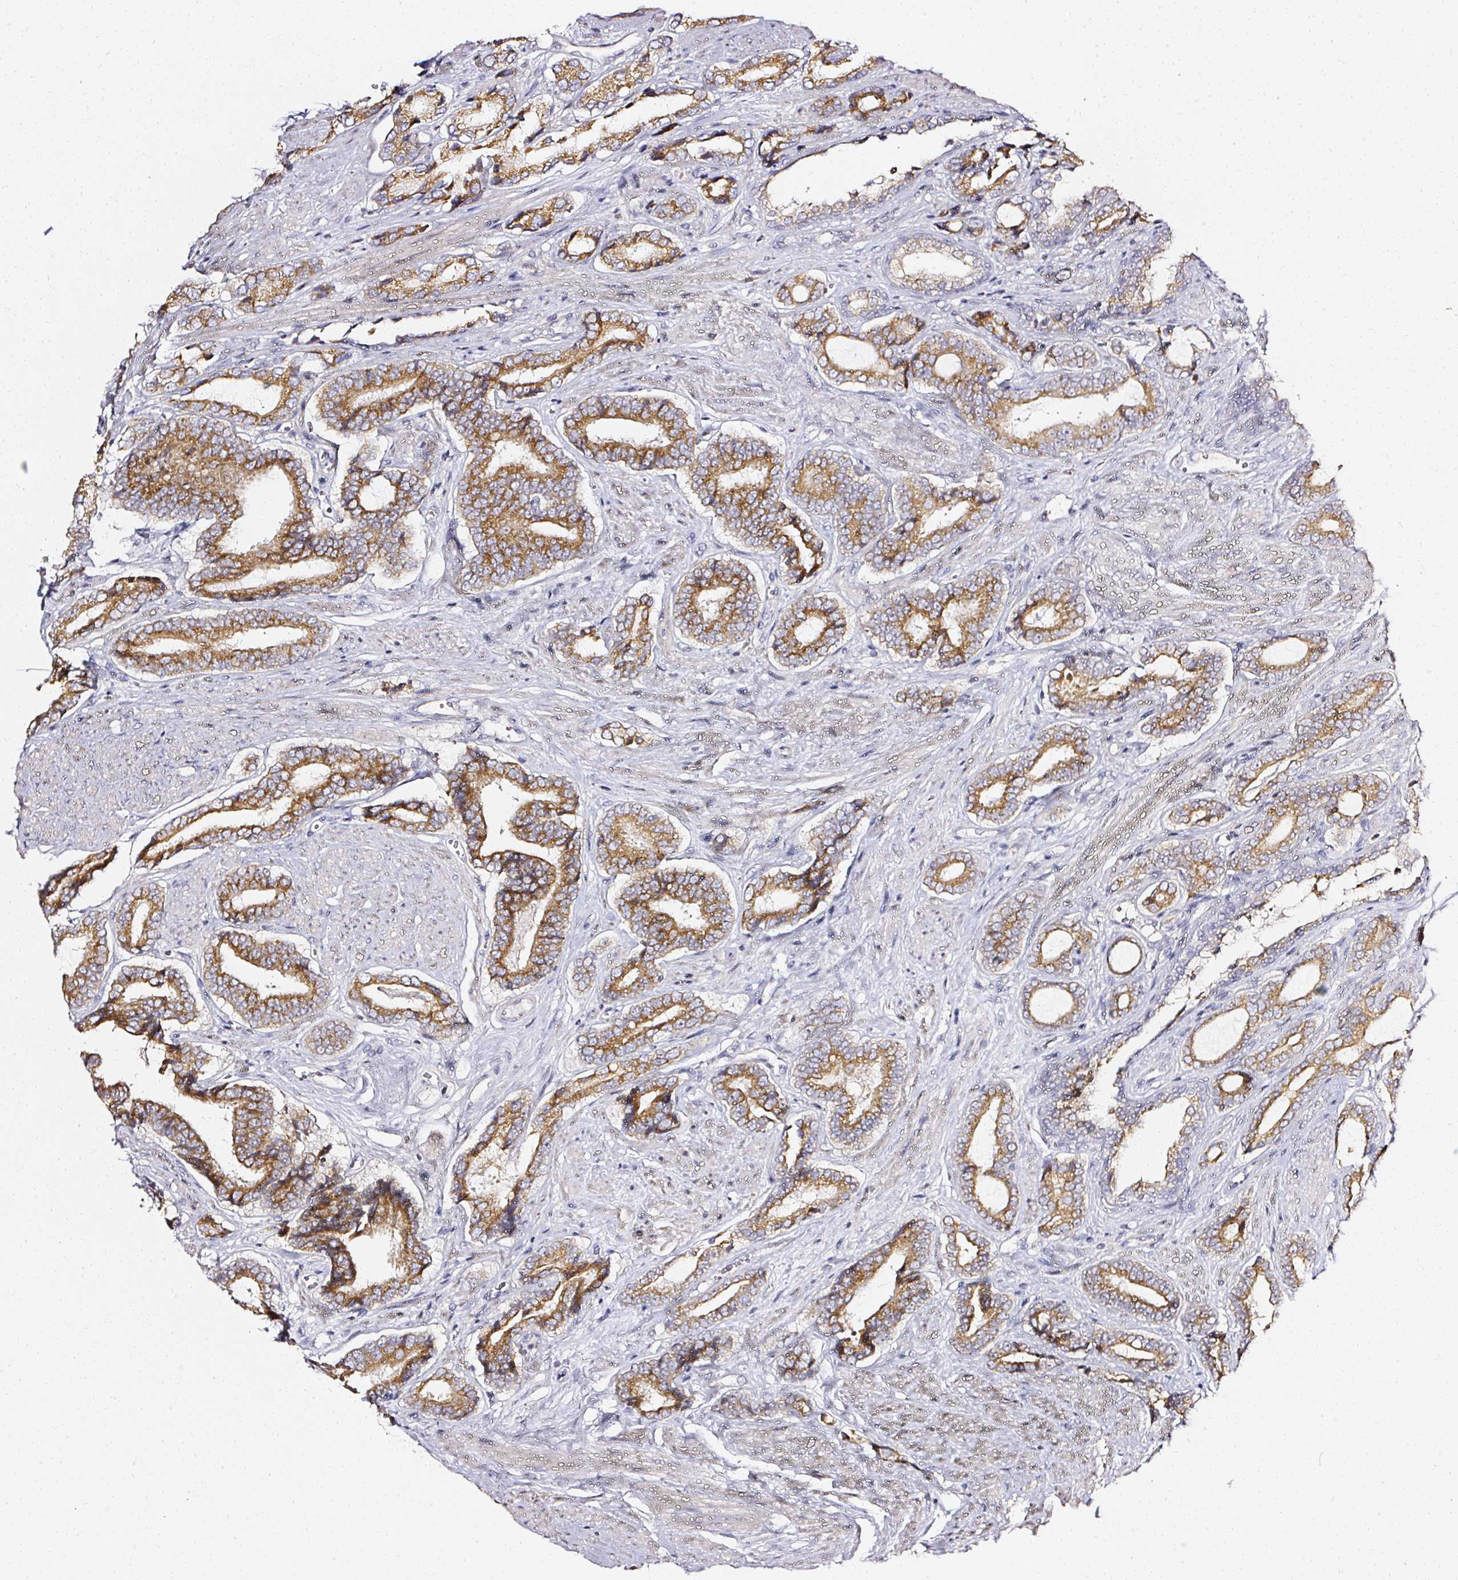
{"staining": {"intensity": "moderate", "quantity": ">75%", "location": "cytoplasmic/membranous"}, "tissue": "prostate cancer", "cell_type": "Tumor cells", "image_type": "cancer", "snomed": [{"axis": "morphology", "description": "Adenocarcinoma, NOS"}, {"axis": "topography", "description": "Prostate and seminal vesicle, NOS"}], "caption": "Immunohistochemistry (IHC) photomicrograph of adenocarcinoma (prostate) stained for a protein (brown), which exhibits medium levels of moderate cytoplasmic/membranous positivity in about >75% of tumor cells.", "gene": "NTRK1", "patient": {"sex": "male", "age": 76}}